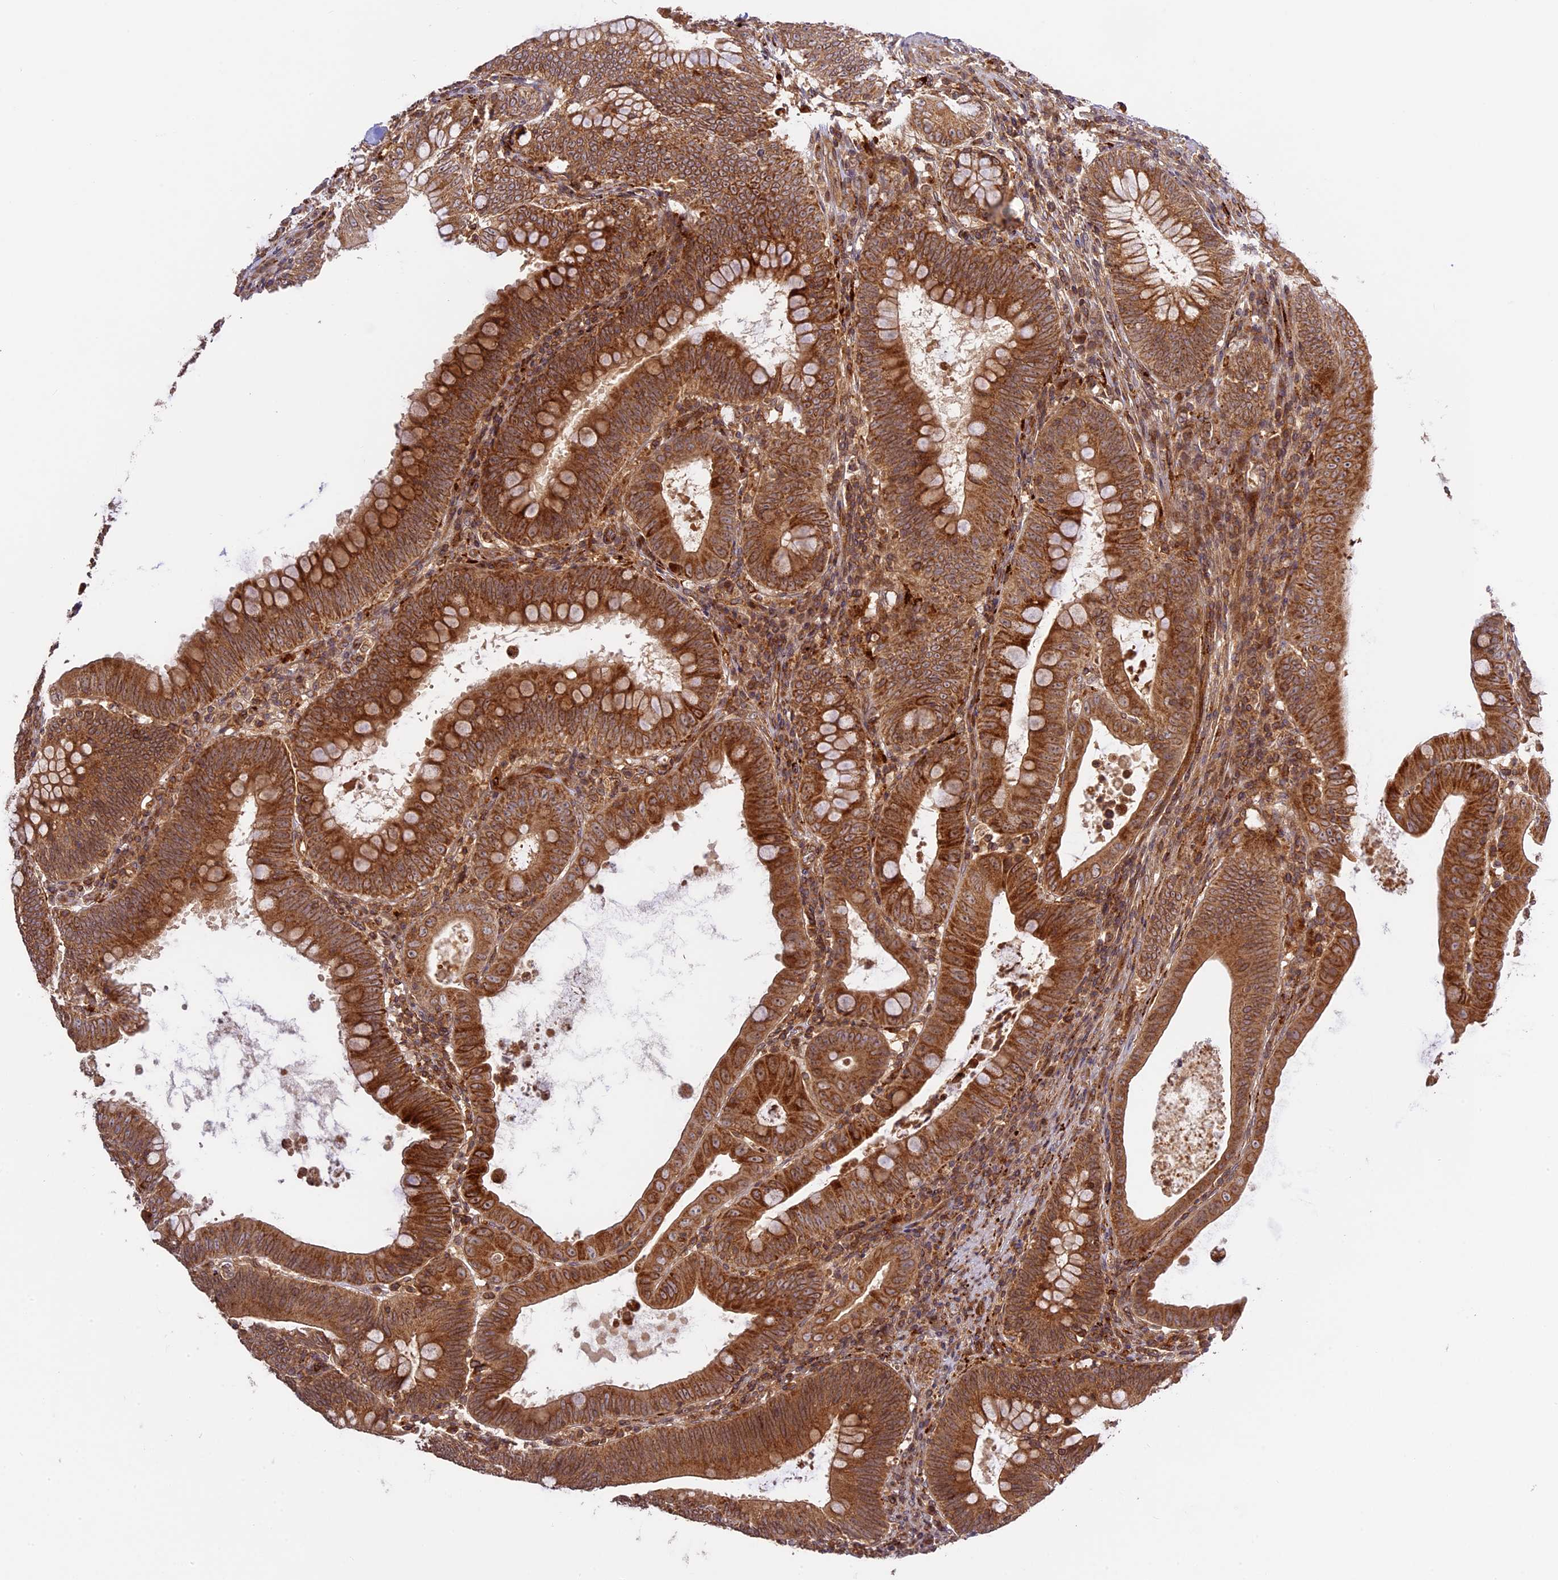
{"staining": {"intensity": "strong", "quantity": ">75%", "location": "cytoplasmic/membranous"}, "tissue": "colorectal cancer", "cell_type": "Tumor cells", "image_type": "cancer", "snomed": [{"axis": "morphology", "description": "Normal tissue, NOS"}, {"axis": "topography", "description": "Colon"}], "caption": "This image reveals immunohistochemistry staining of human colorectal cancer, with high strong cytoplasmic/membranous staining in about >75% of tumor cells.", "gene": "DGKH", "patient": {"sex": "female", "age": 82}}